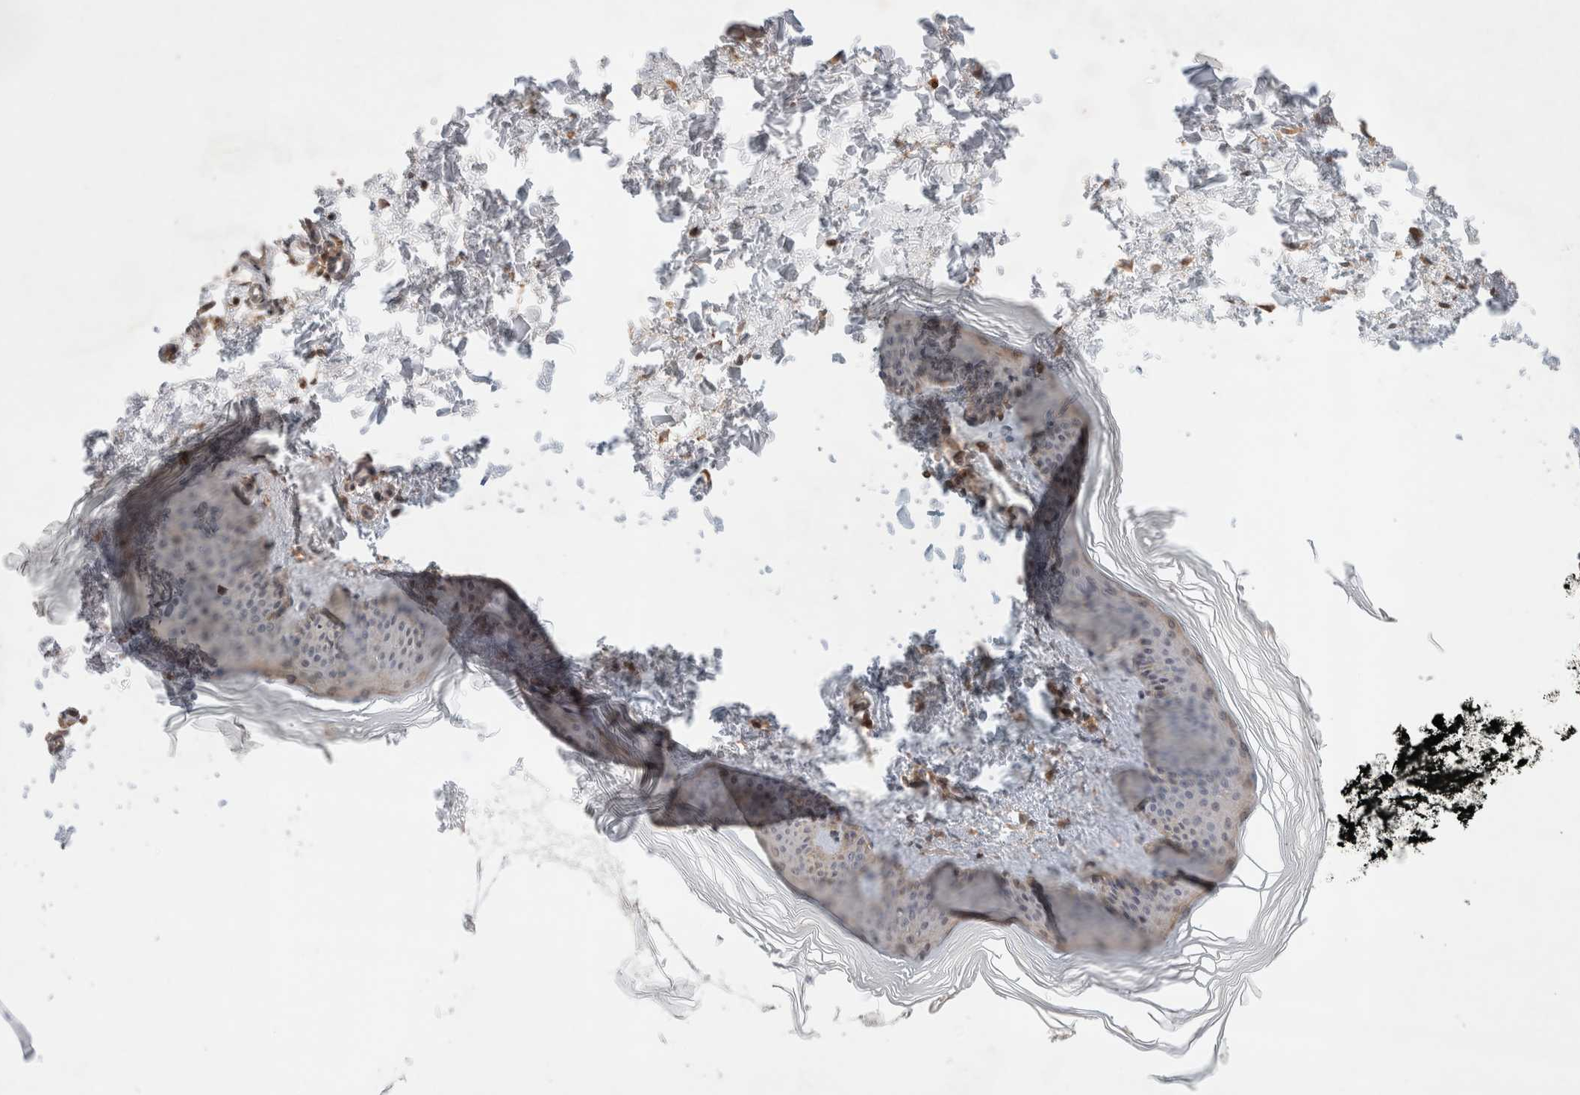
{"staining": {"intensity": "moderate", "quantity": "25%-75%", "location": "cytoplasmic/membranous"}, "tissue": "skin", "cell_type": "Fibroblasts", "image_type": "normal", "snomed": [{"axis": "morphology", "description": "Normal tissue, NOS"}, {"axis": "topography", "description": "Skin"}], "caption": "Brown immunohistochemical staining in benign skin reveals moderate cytoplasmic/membranous staining in about 25%-75% of fibroblasts.", "gene": "SYDE2", "patient": {"sex": "female", "age": 27}}